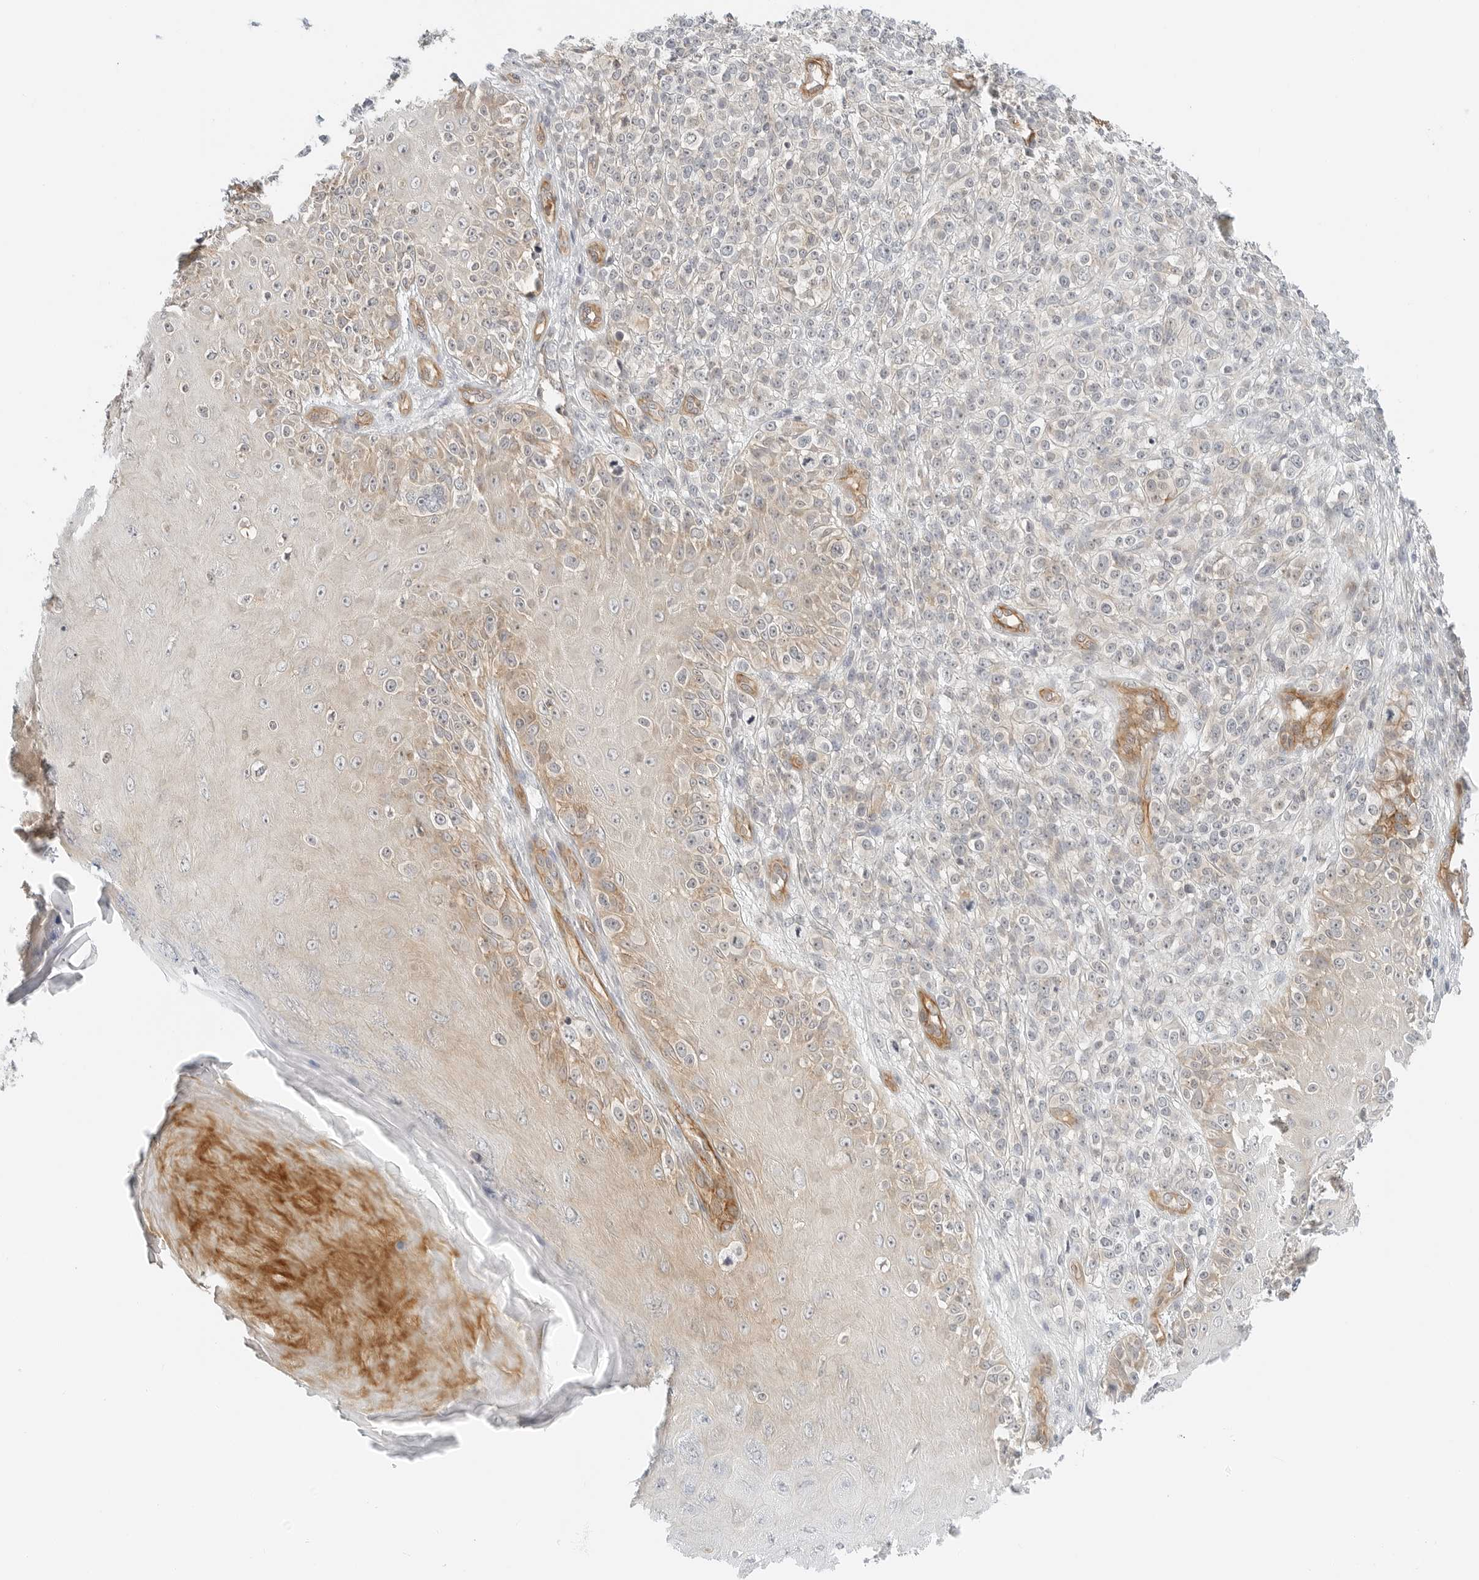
{"staining": {"intensity": "negative", "quantity": "none", "location": "none"}, "tissue": "melanoma", "cell_type": "Tumor cells", "image_type": "cancer", "snomed": [{"axis": "morphology", "description": "Malignant melanoma, NOS"}, {"axis": "topography", "description": "Skin"}], "caption": "The histopathology image demonstrates no staining of tumor cells in malignant melanoma.", "gene": "IQCC", "patient": {"sex": "female", "age": 55}}